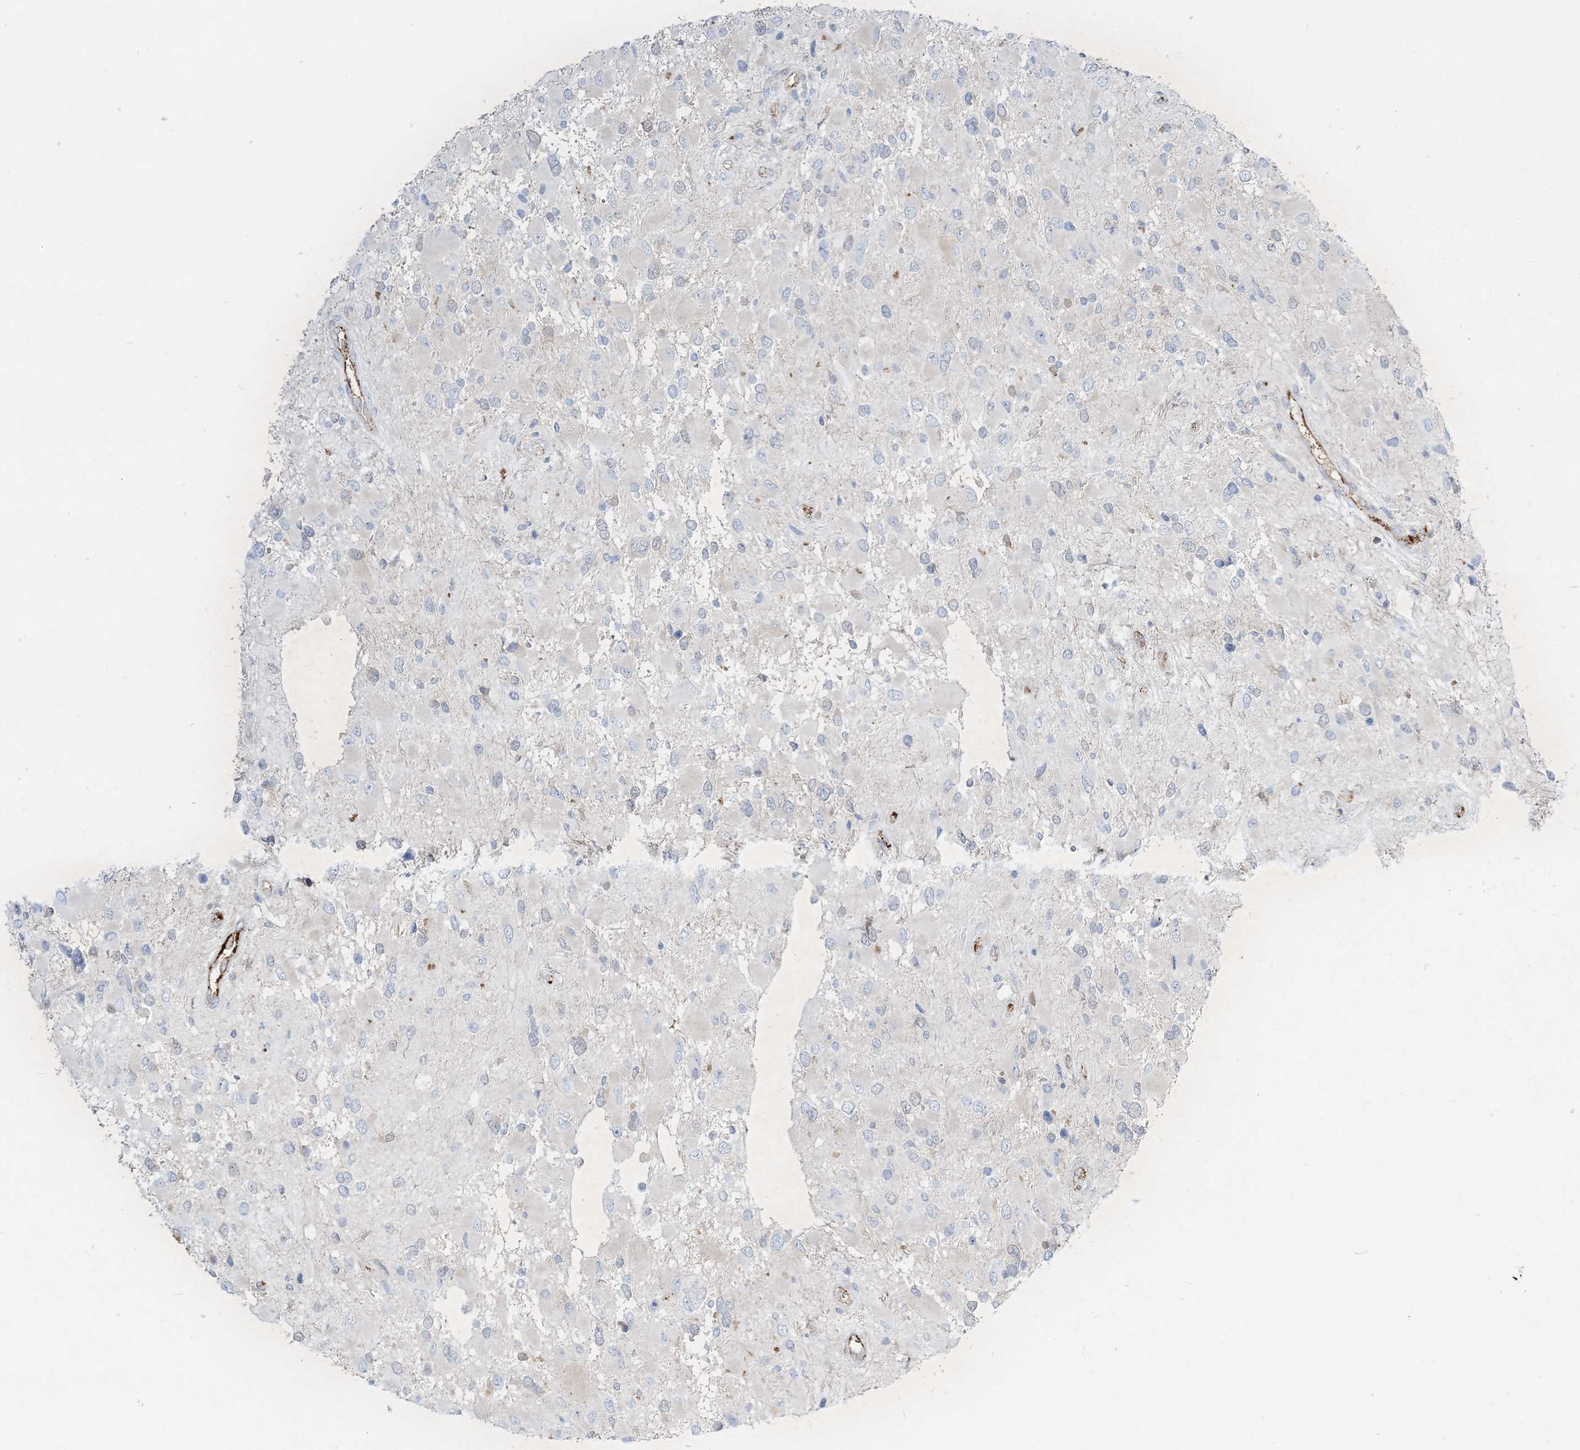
{"staining": {"intensity": "negative", "quantity": "none", "location": "none"}, "tissue": "glioma", "cell_type": "Tumor cells", "image_type": "cancer", "snomed": [{"axis": "morphology", "description": "Glioma, malignant, High grade"}, {"axis": "topography", "description": "Brain"}], "caption": "Immunohistochemistry (IHC) of human glioma shows no expression in tumor cells.", "gene": "INPP1", "patient": {"sex": "male", "age": 53}}